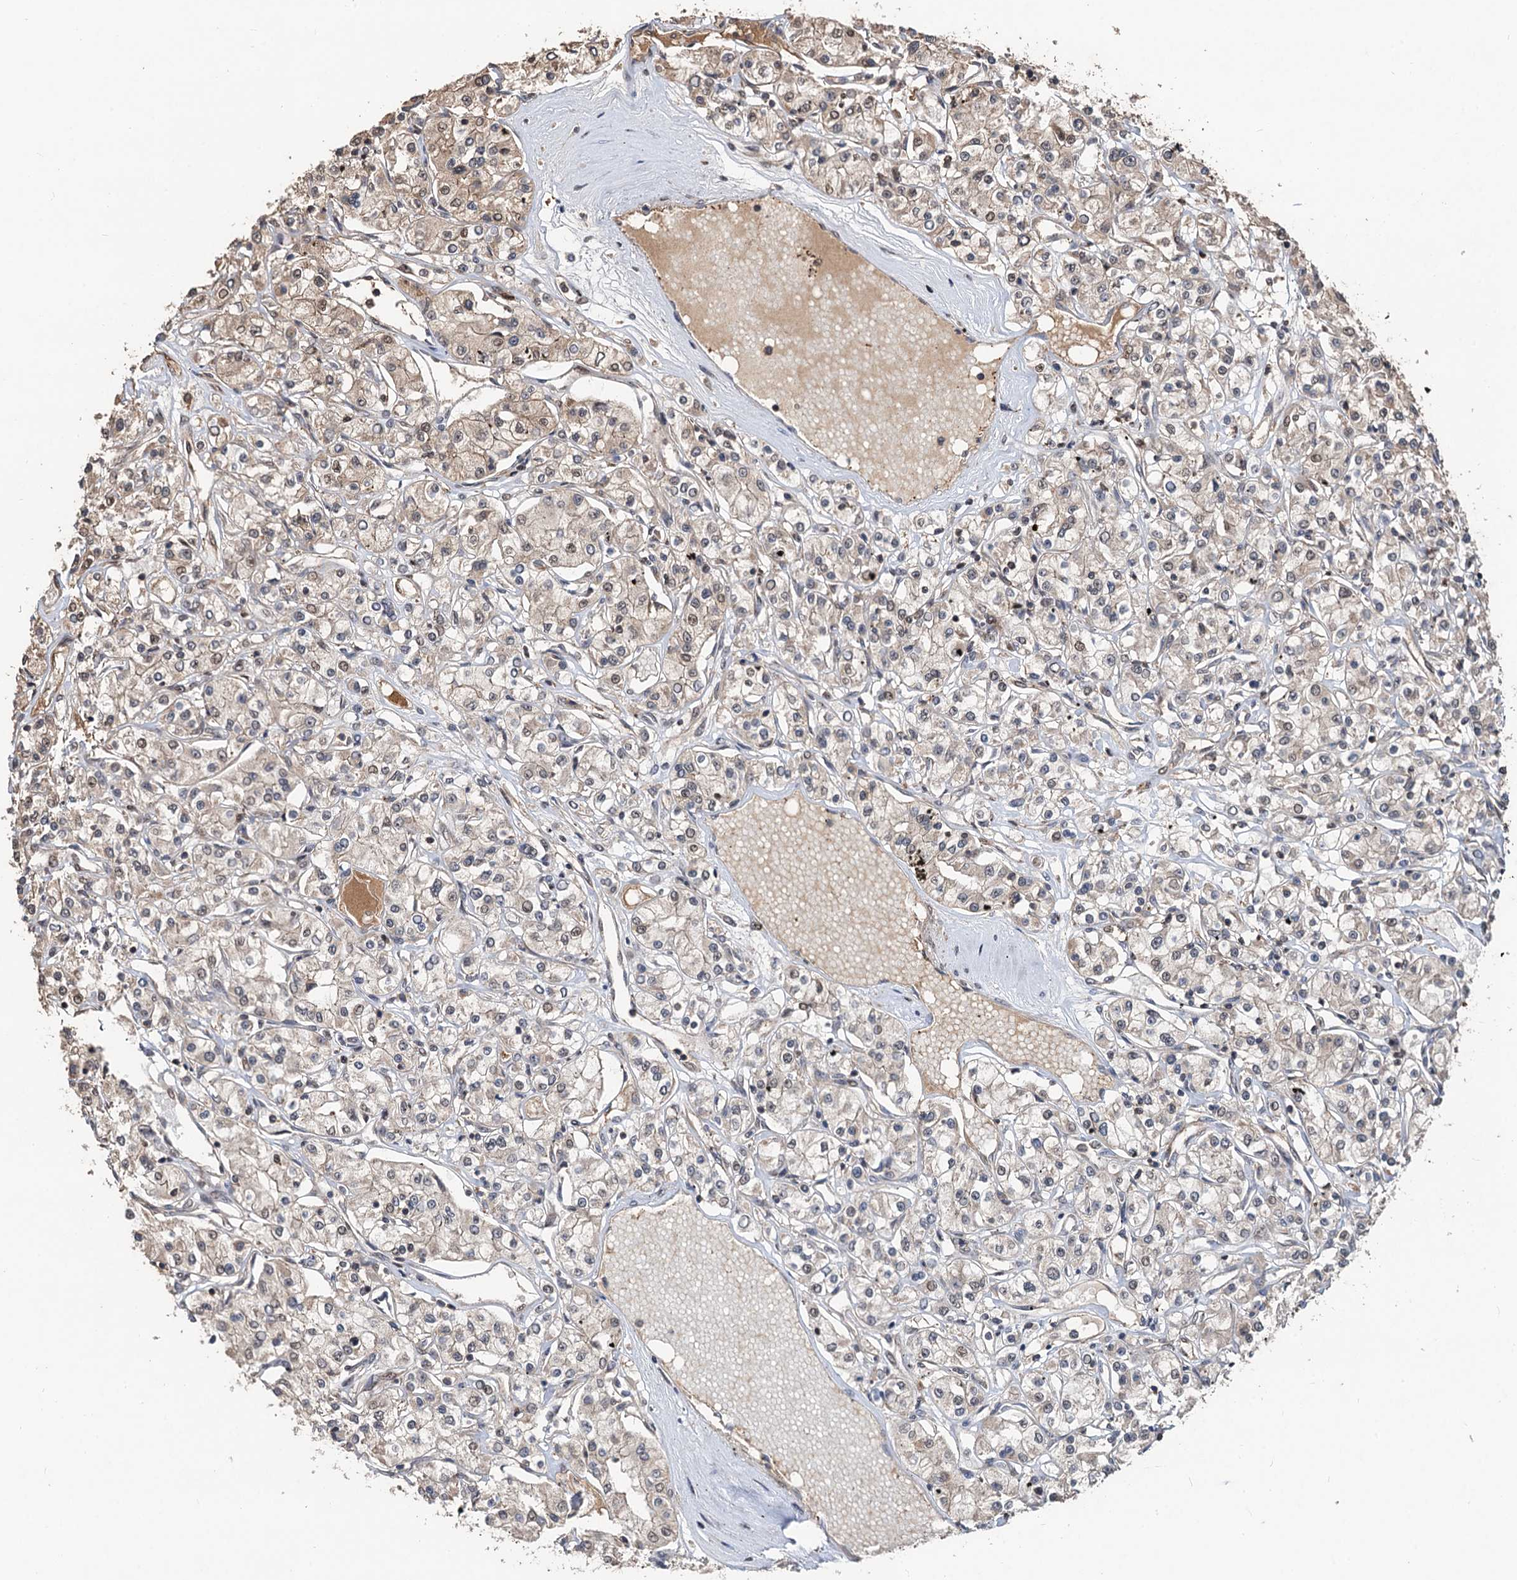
{"staining": {"intensity": "weak", "quantity": "<25%", "location": "cytoplasmic/membranous,nuclear"}, "tissue": "renal cancer", "cell_type": "Tumor cells", "image_type": "cancer", "snomed": [{"axis": "morphology", "description": "Adenocarcinoma, NOS"}, {"axis": "topography", "description": "Kidney"}], "caption": "A histopathology image of renal adenocarcinoma stained for a protein displays no brown staining in tumor cells.", "gene": "DEXI", "patient": {"sex": "female", "age": 59}}